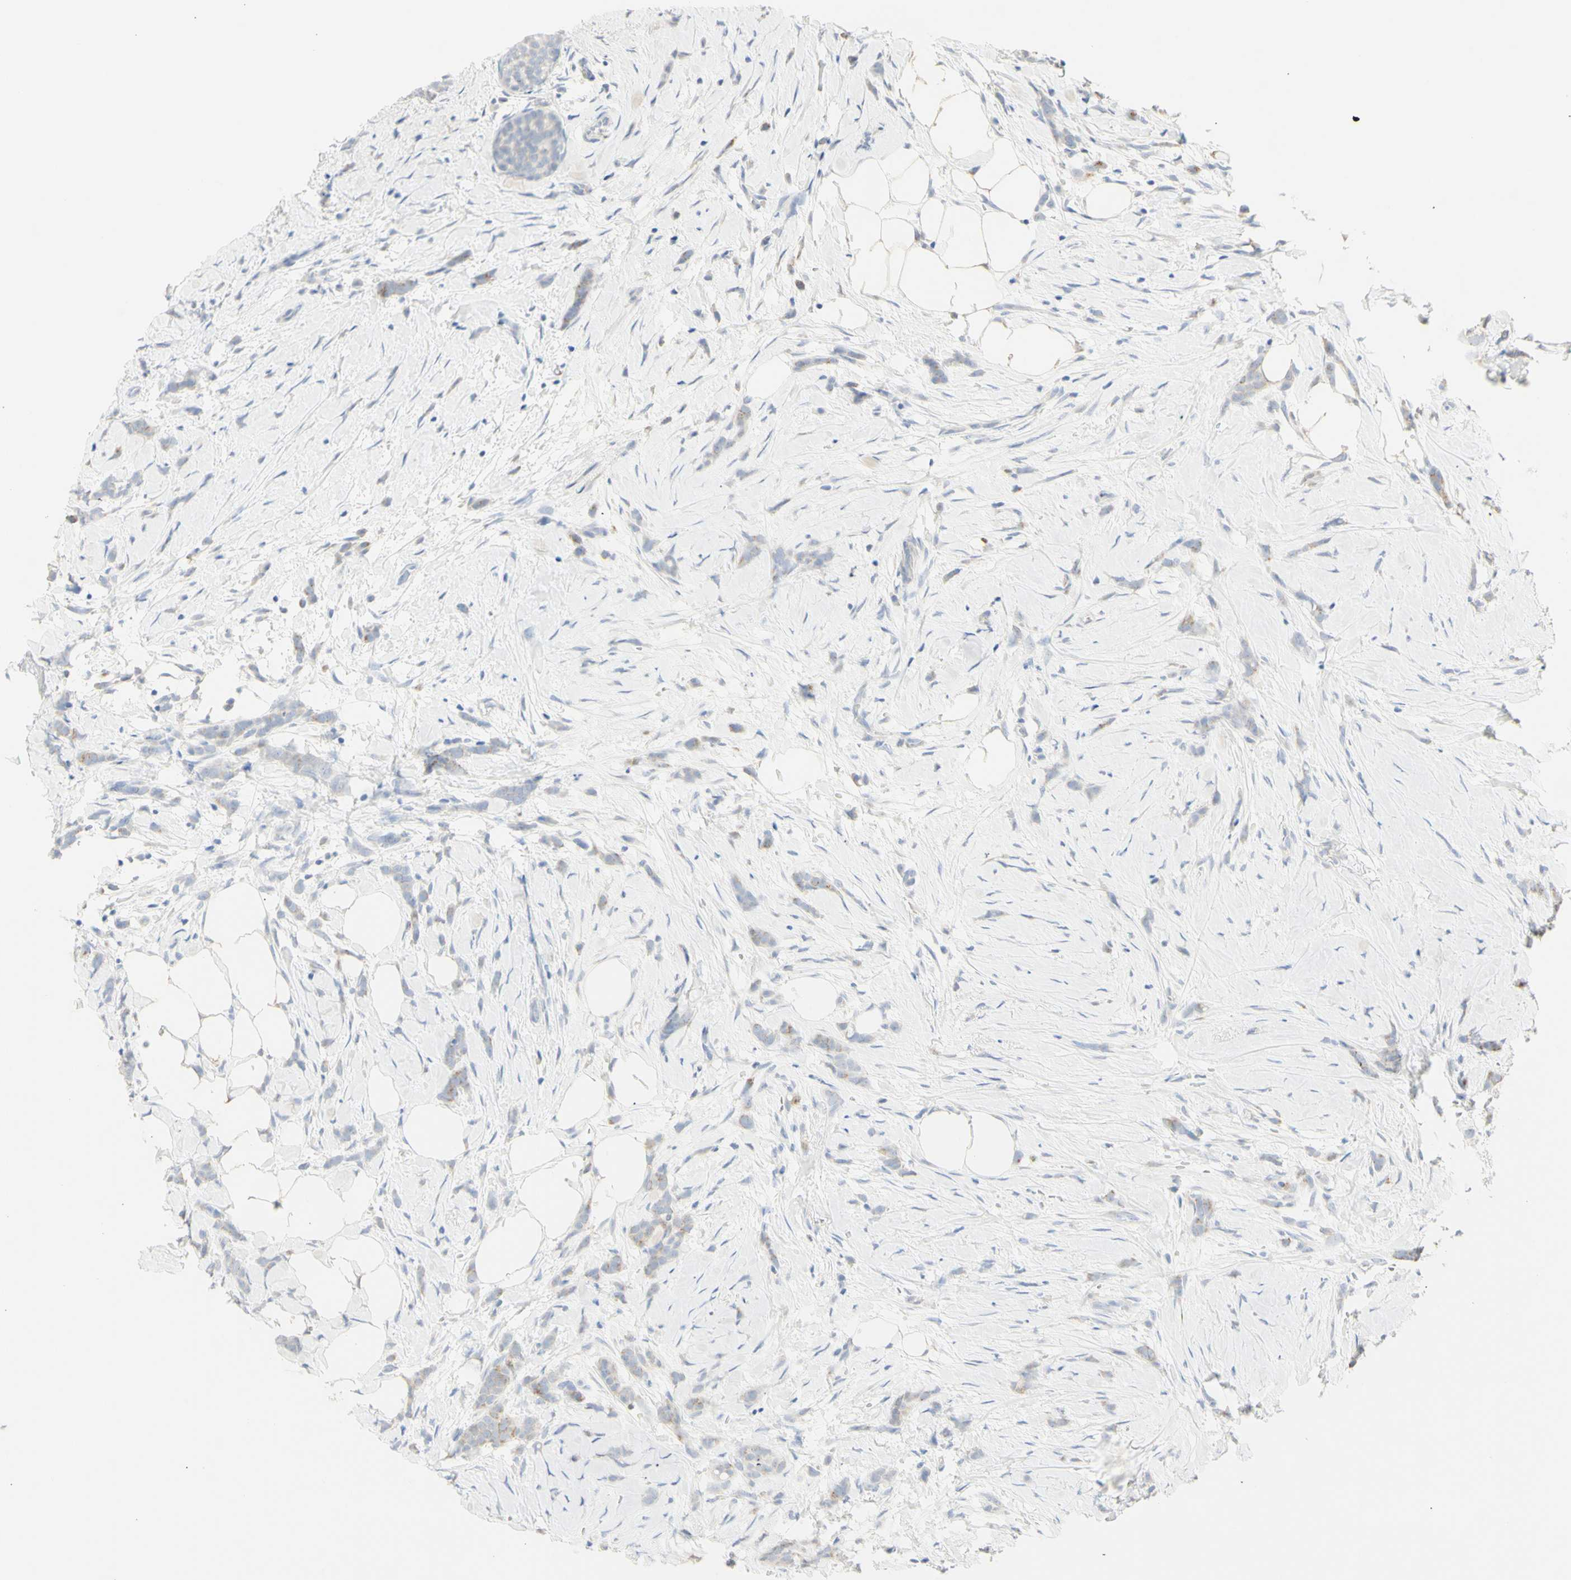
{"staining": {"intensity": "weak", "quantity": ">75%", "location": "cytoplasmic/membranous"}, "tissue": "breast cancer", "cell_type": "Tumor cells", "image_type": "cancer", "snomed": [{"axis": "morphology", "description": "Lobular carcinoma, in situ"}, {"axis": "morphology", "description": "Lobular carcinoma"}, {"axis": "topography", "description": "Breast"}], "caption": "An immunohistochemistry (IHC) micrograph of neoplastic tissue is shown. Protein staining in brown shows weak cytoplasmic/membranous positivity in lobular carcinoma (breast) within tumor cells.", "gene": "B4GALNT3", "patient": {"sex": "female", "age": 41}}